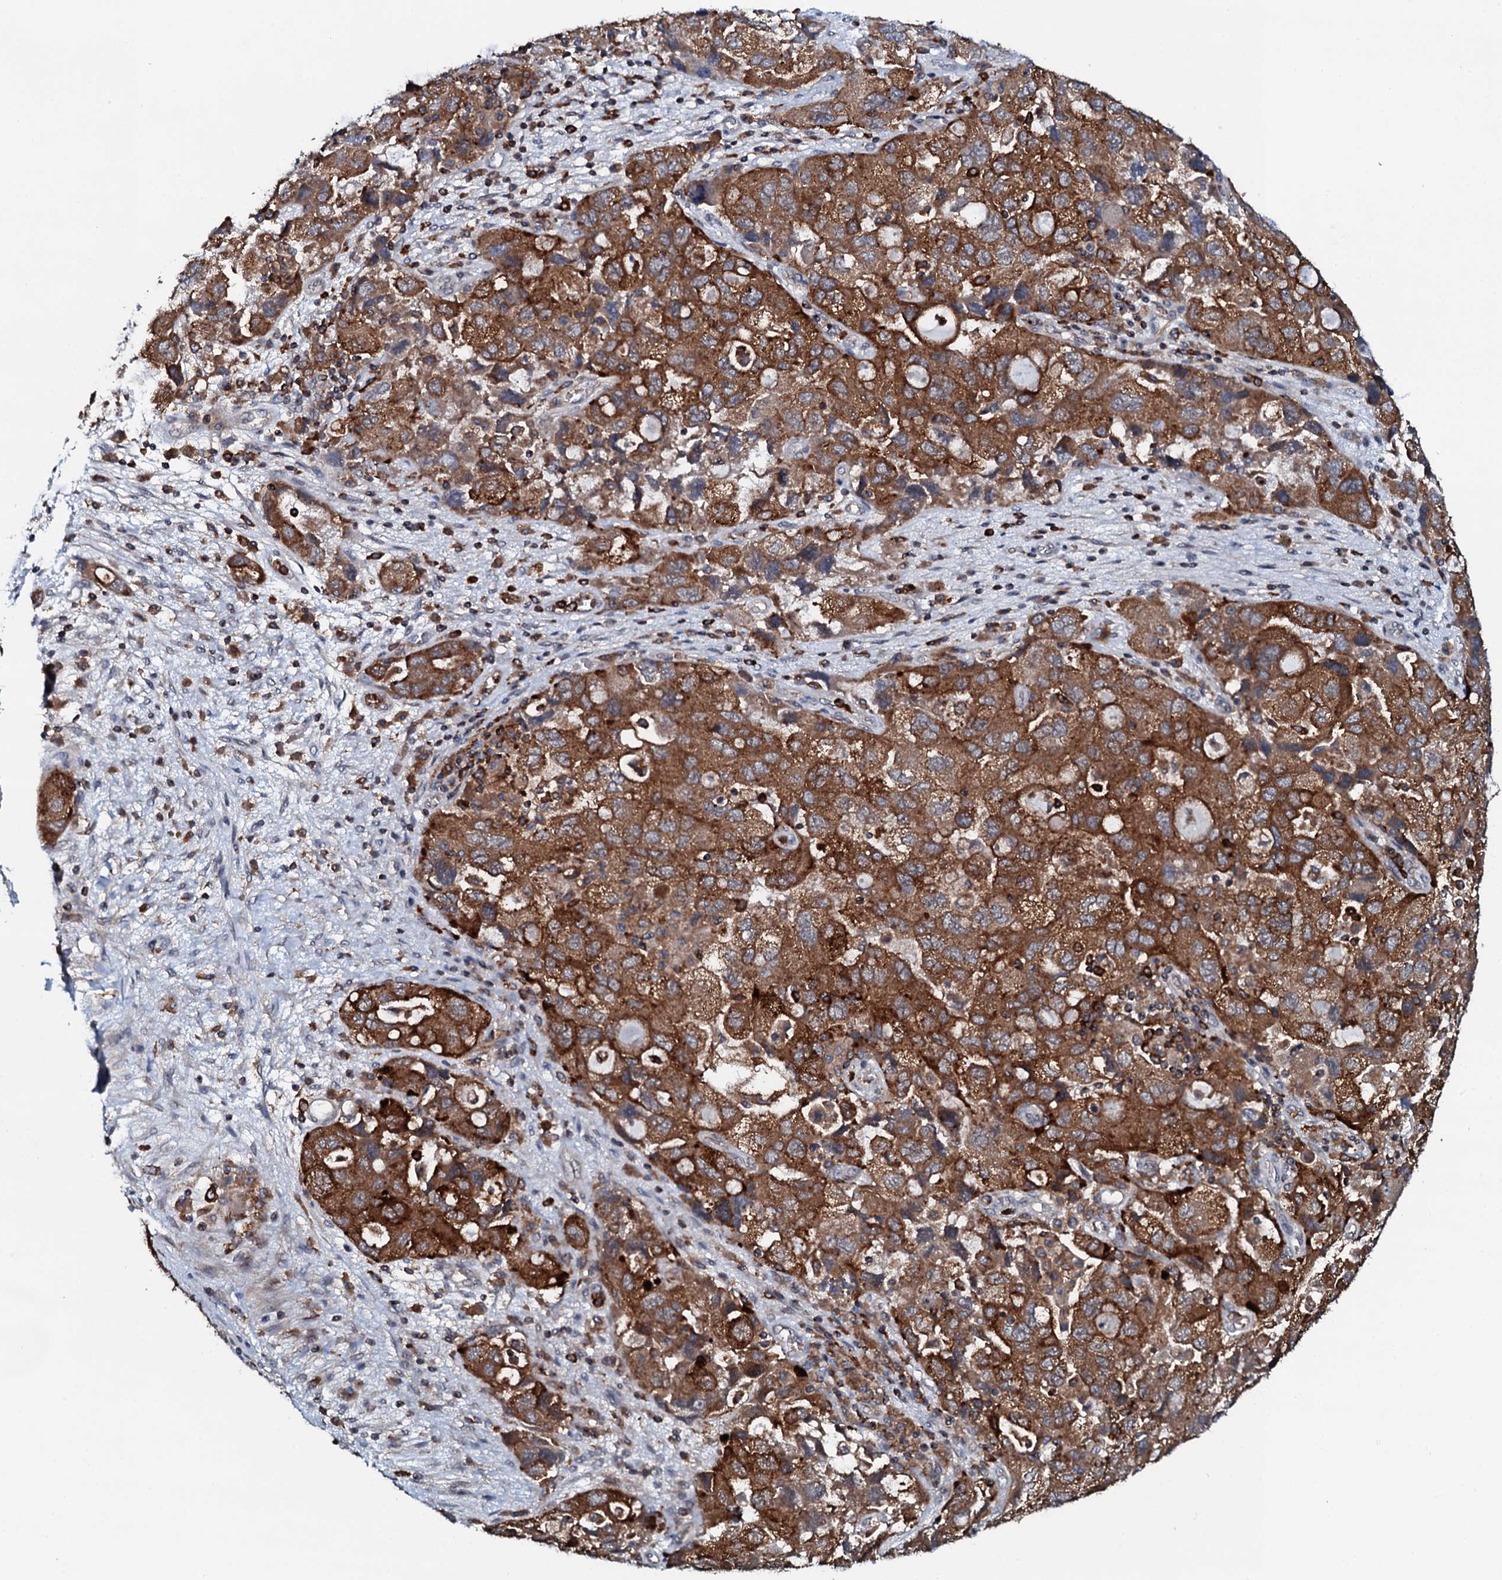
{"staining": {"intensity": "strong", "quantity": ">75%", "location": "cytoplasmic/membranous"}, "tissue": "ovarian cancer", "cell_type": "Tumor cells", "image_type": "cancer", "snomed": [{"axis": "morphology", "description": "Carcinoma, NOS"}, {"axis": "morphology", "description": "Cystadenocarcinoma, serous, NOS"}, {"axis": "topography", "description": "Ovary"}], "caption": "Immunohistochemistry (IHC) of human serous cystadenocarcinoma (ovarian) demonstrates high levels of strong cytoplasmic/membranous staining in about >75% of tumor cells.", "gene": "VAMP8", "patient": {"sex": "female", "age": 69}}